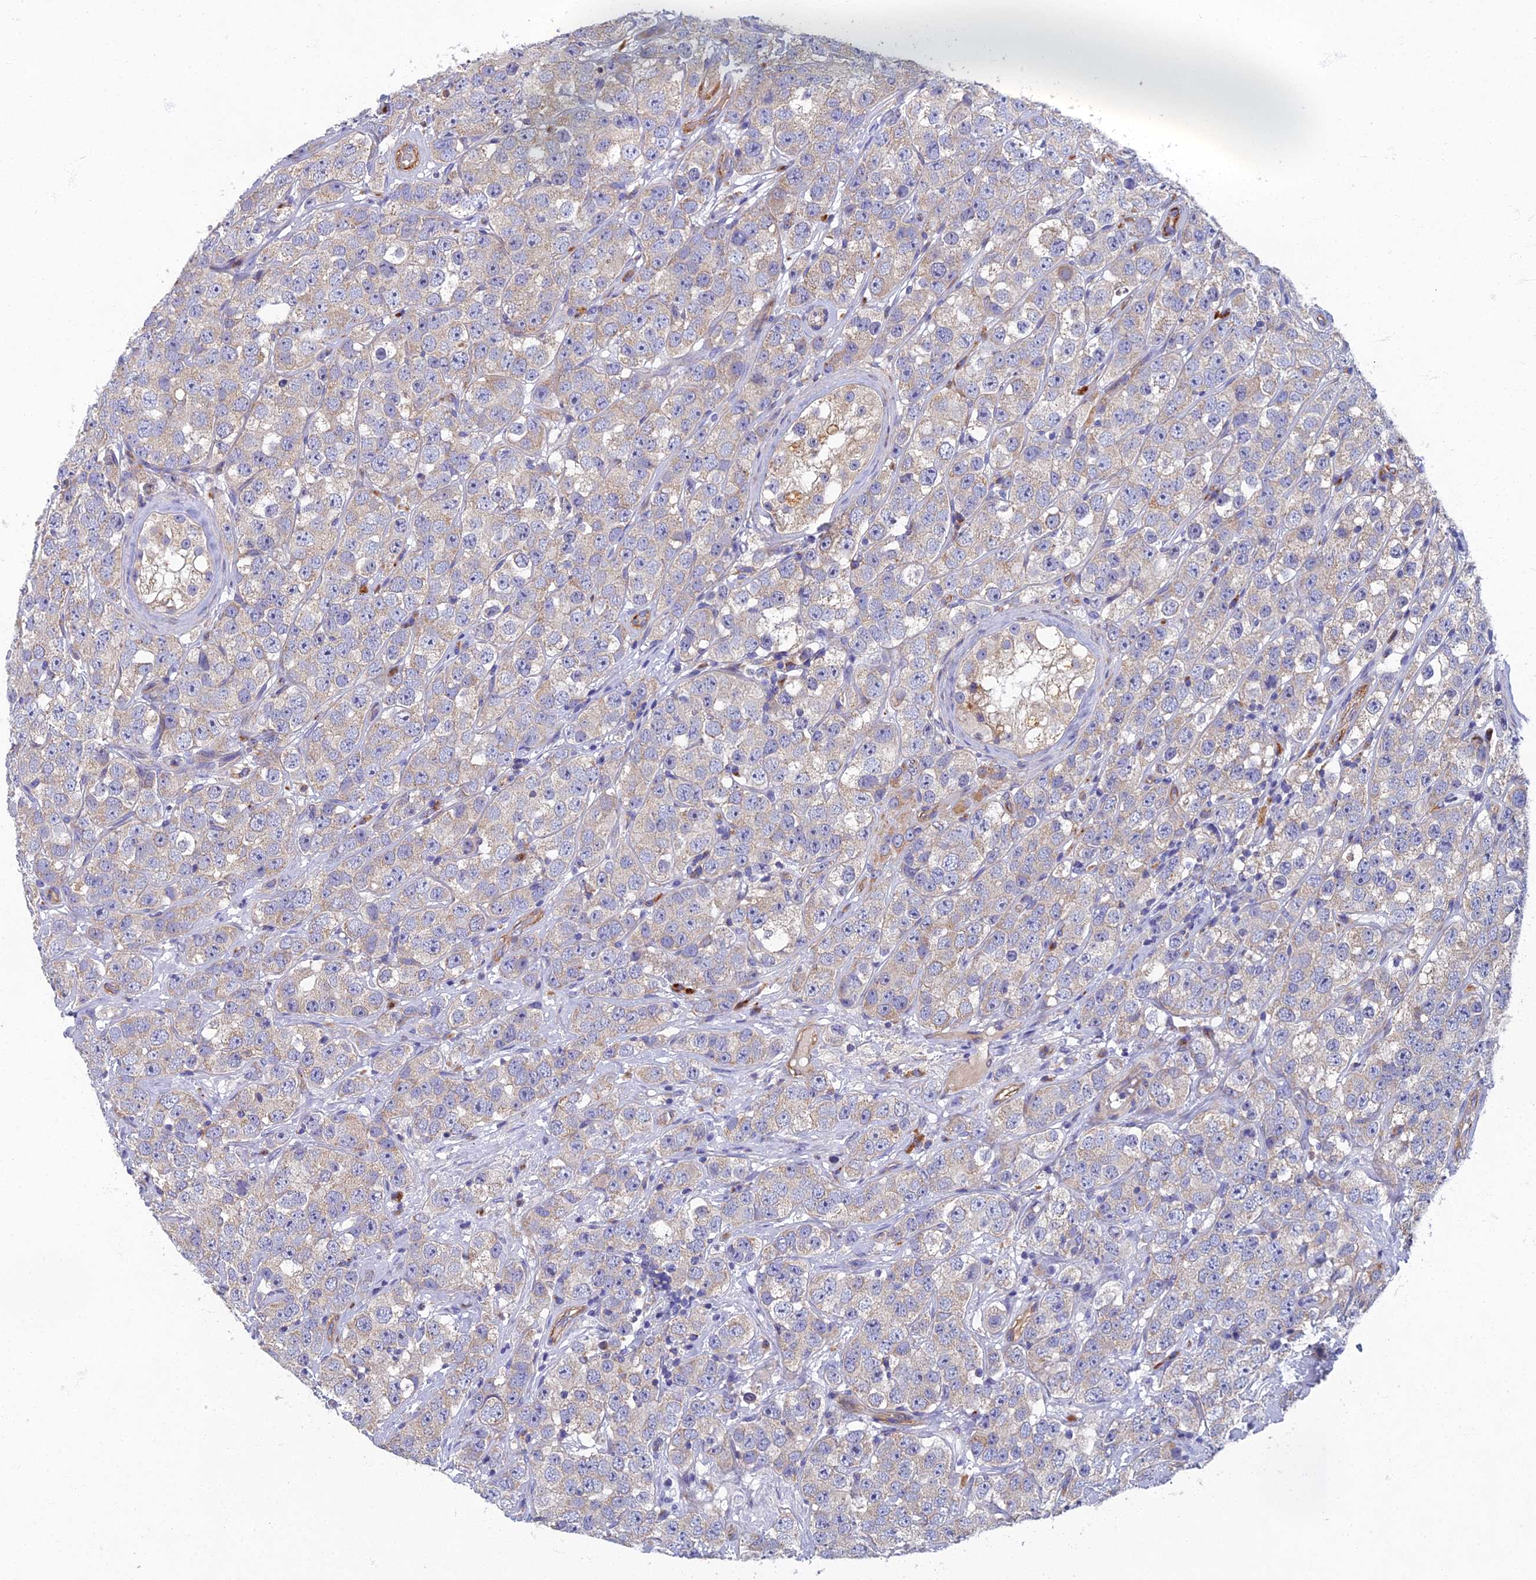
{"staining": {"intensity": "negative", "quantity": "none", "location": "none"}, "tissue": "testis cancer", "cell_type": "Tumor cells", "image_type": "cancer", "snomed": [{"axis": "morphology", "description": "Seminoma, NOS"}, {"axis": "topography", "description": "Testis"}], "caption": "Seminoma (testis) was stained to show a protein in brown. There is no significant staining in tumor cells.", "gene": "RNASEK", "patient": {"sex": "male", "age": 28}}